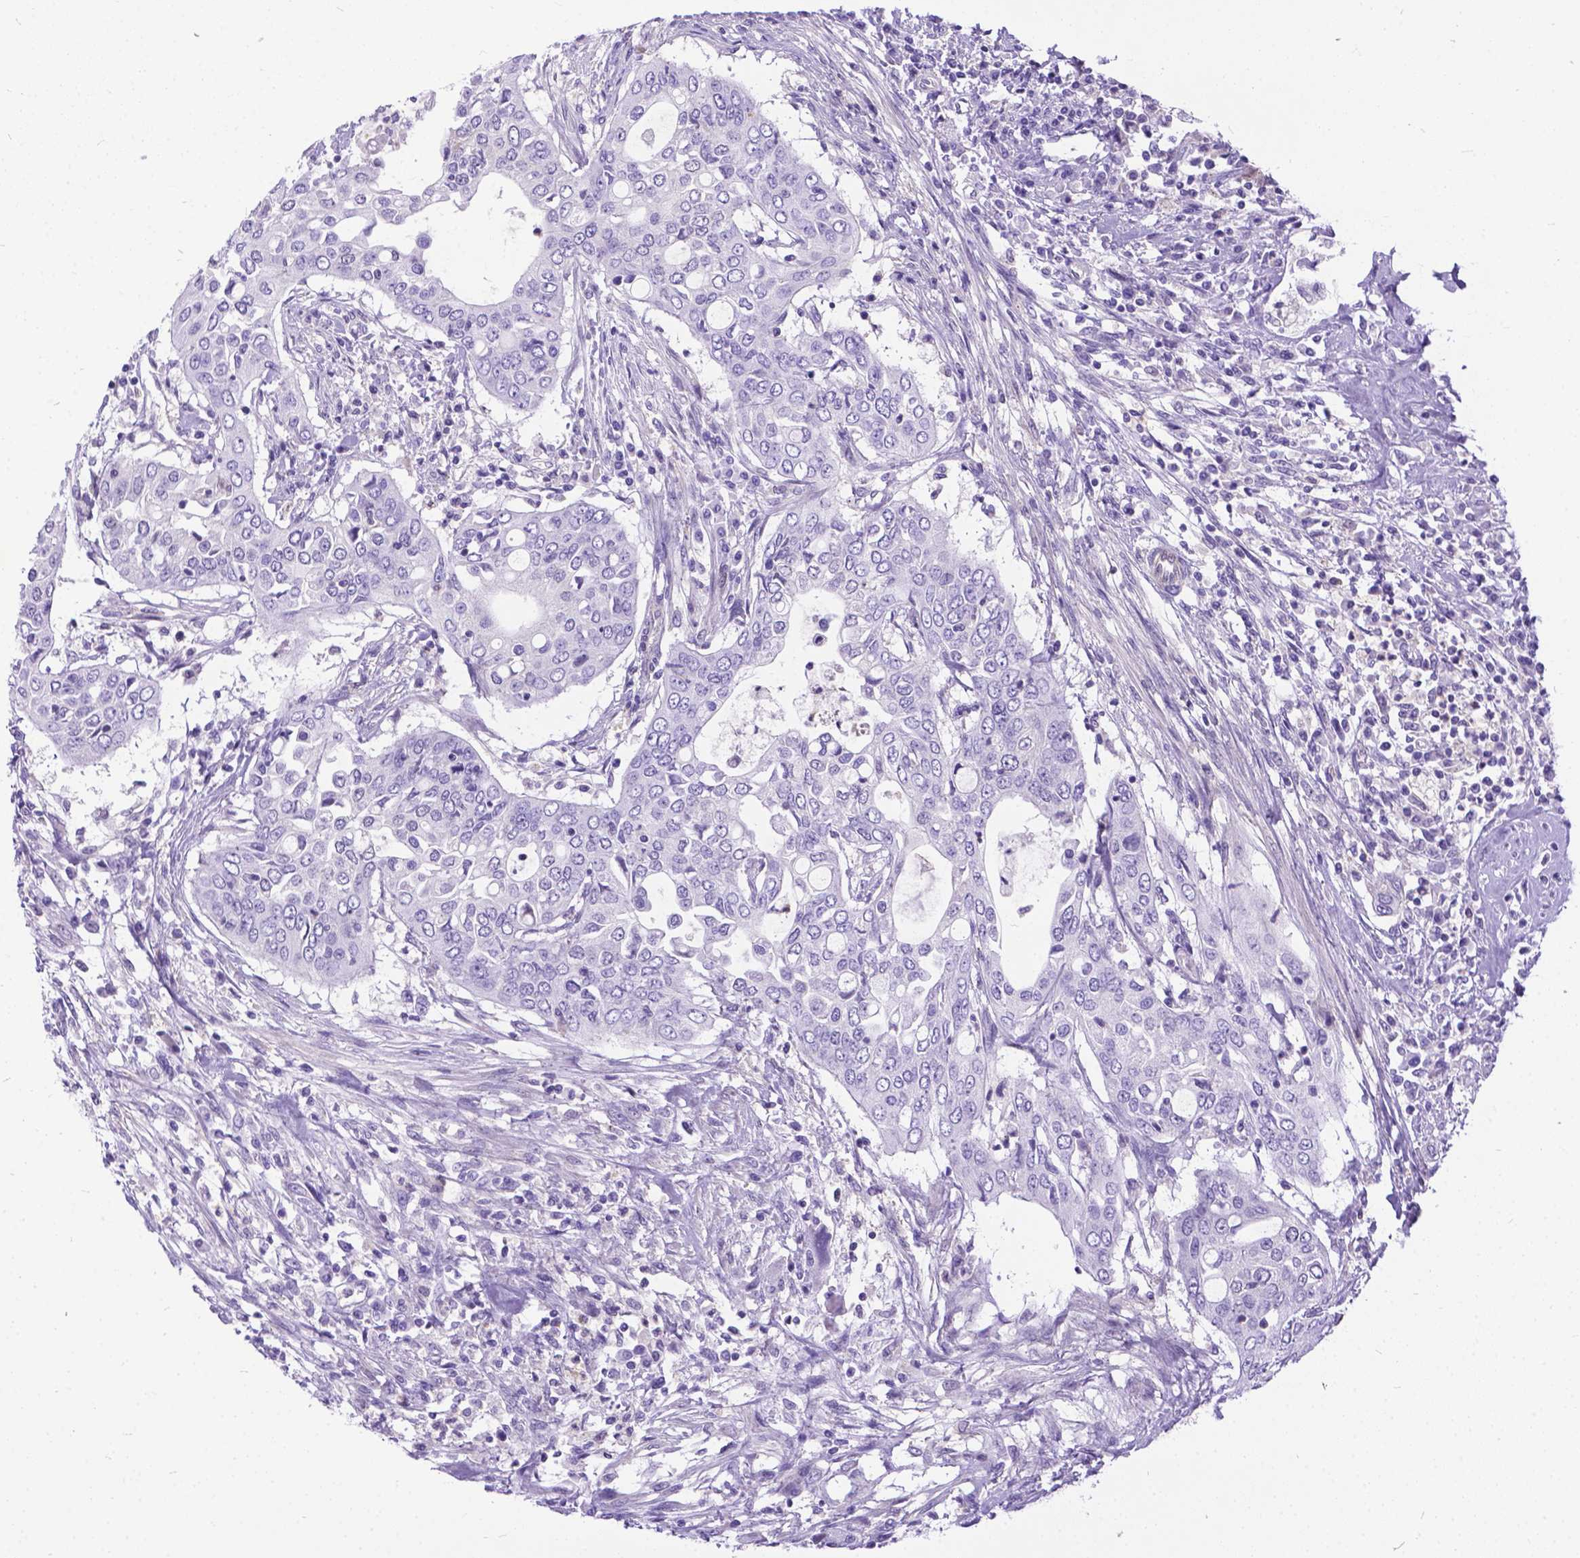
{"staining": {"intensity": "negative", "quantity": "none", "location": "none"}, "tissue": "urothelial cancer", "cell_type": "Tumor cells", "image_type": "cancer", "snomed": [{"axis": "morphology", "description": "Urothelial carcinoma, High grade"}, {"axis": "topography", "description": "Urinary bladder"}], "caption": "Immunohistochemical staining of human urothelial cancer reveals no significant staining in tumor cells. (DAB (3,3'-diaminobenzidine) immunohistochemistry (IHC), high magnification).", "gene": "TMEM169", "patient": {"sex": "male", "age": 82}}